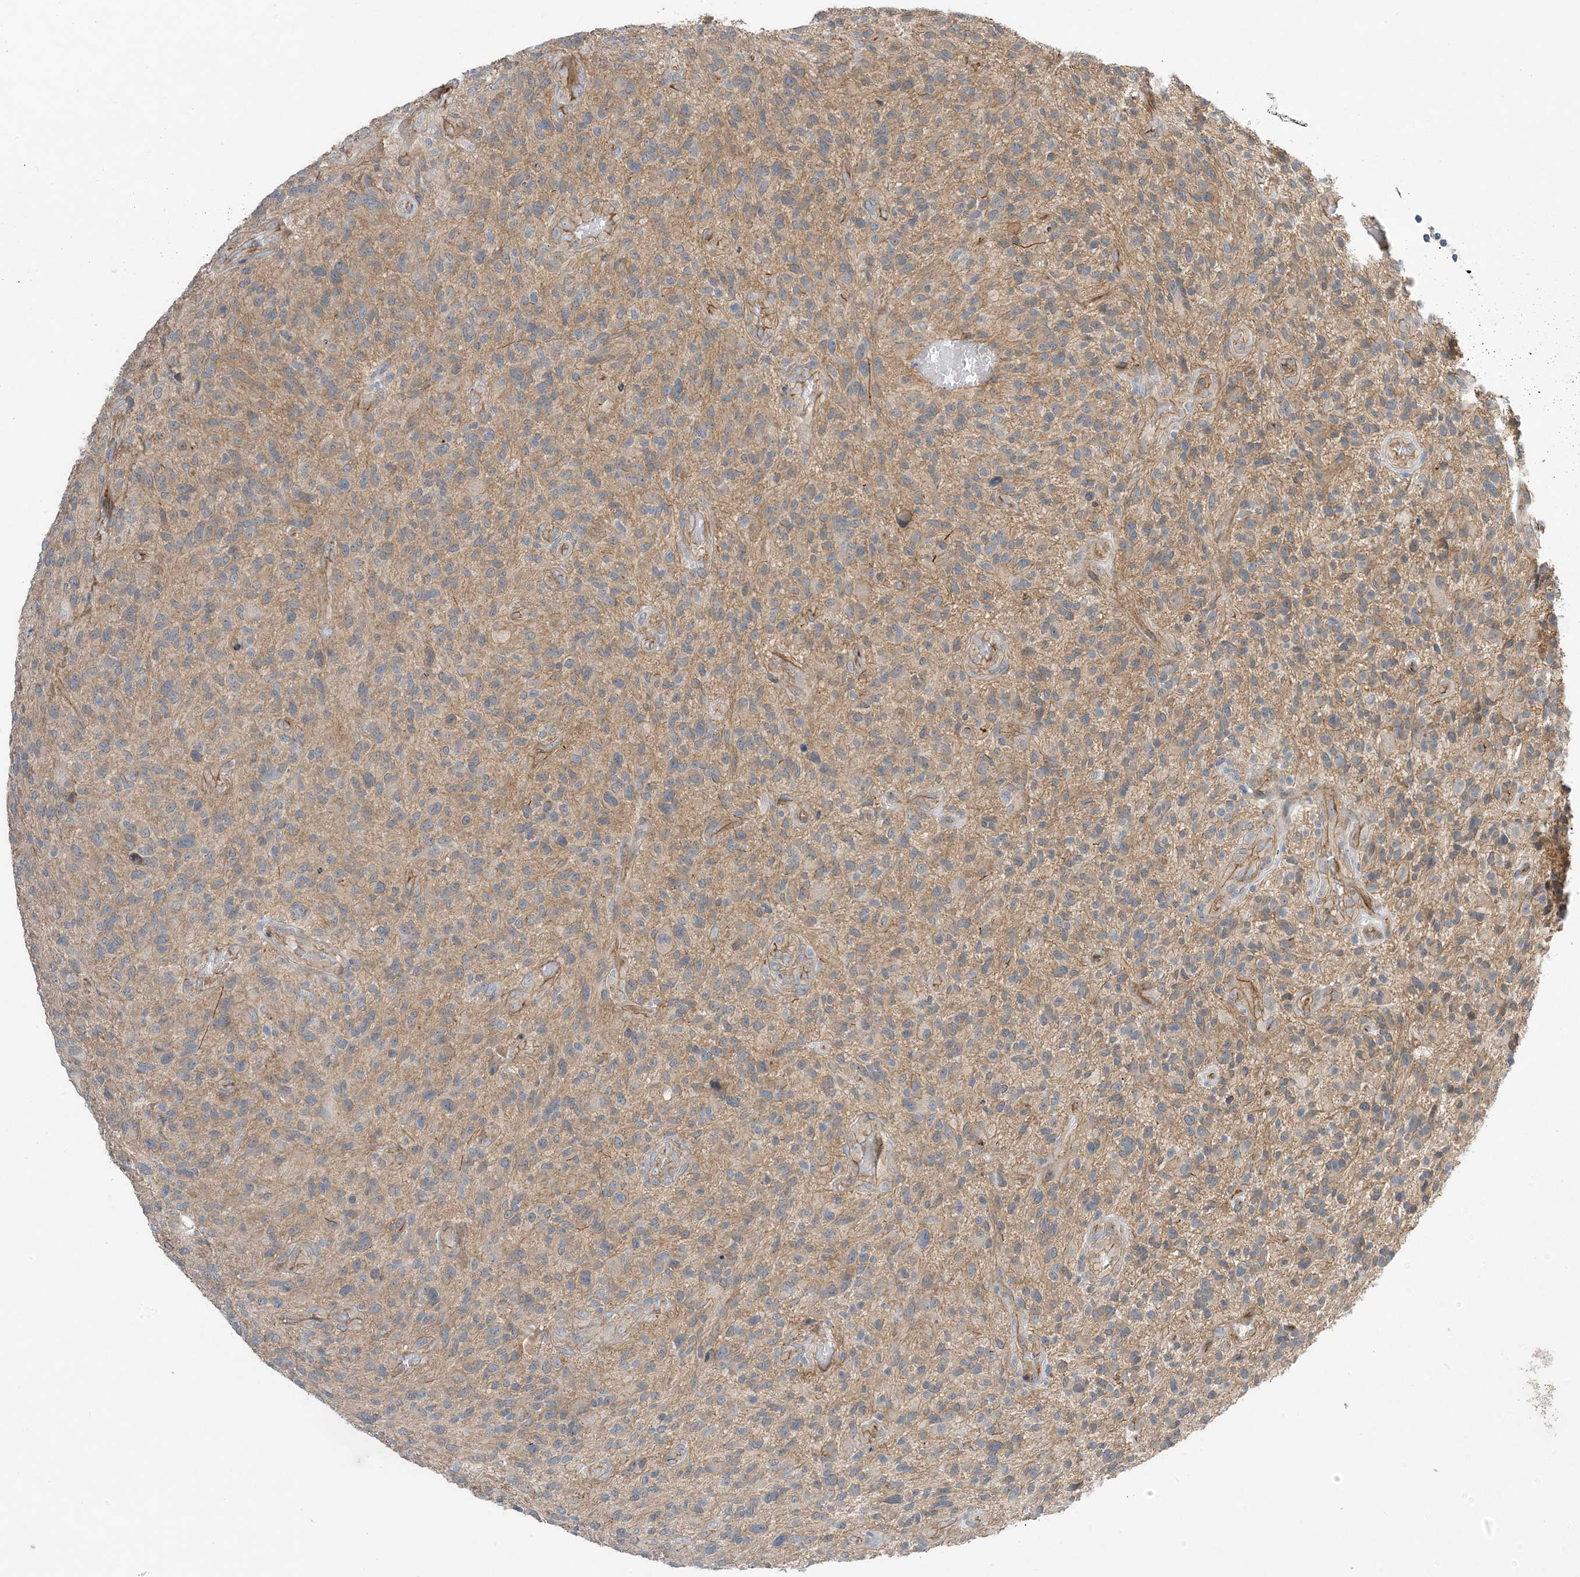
{"staining": {"intensity": "weak", "quantity": "25%-75%", "location": "cytoplasmic/membranous"}, "tissue": "glioma", "cell_type": "Tumor cells", "image_type": "cancer", "snomed": [{"axis": "morphology", "description": "Glioma, malignant, High grade"}, {"axis": "topography", "description": "Brain"}], "caption": "IHC (DAB (3,3'-diaminobenzidine)) staining of malignant high-grade glioma shows weak cytoplasmic/membranous protein expression in about 25%-75% of tumor cells.", "gene": "AOC1", "patient": {"sex": "male", "age": 47}}